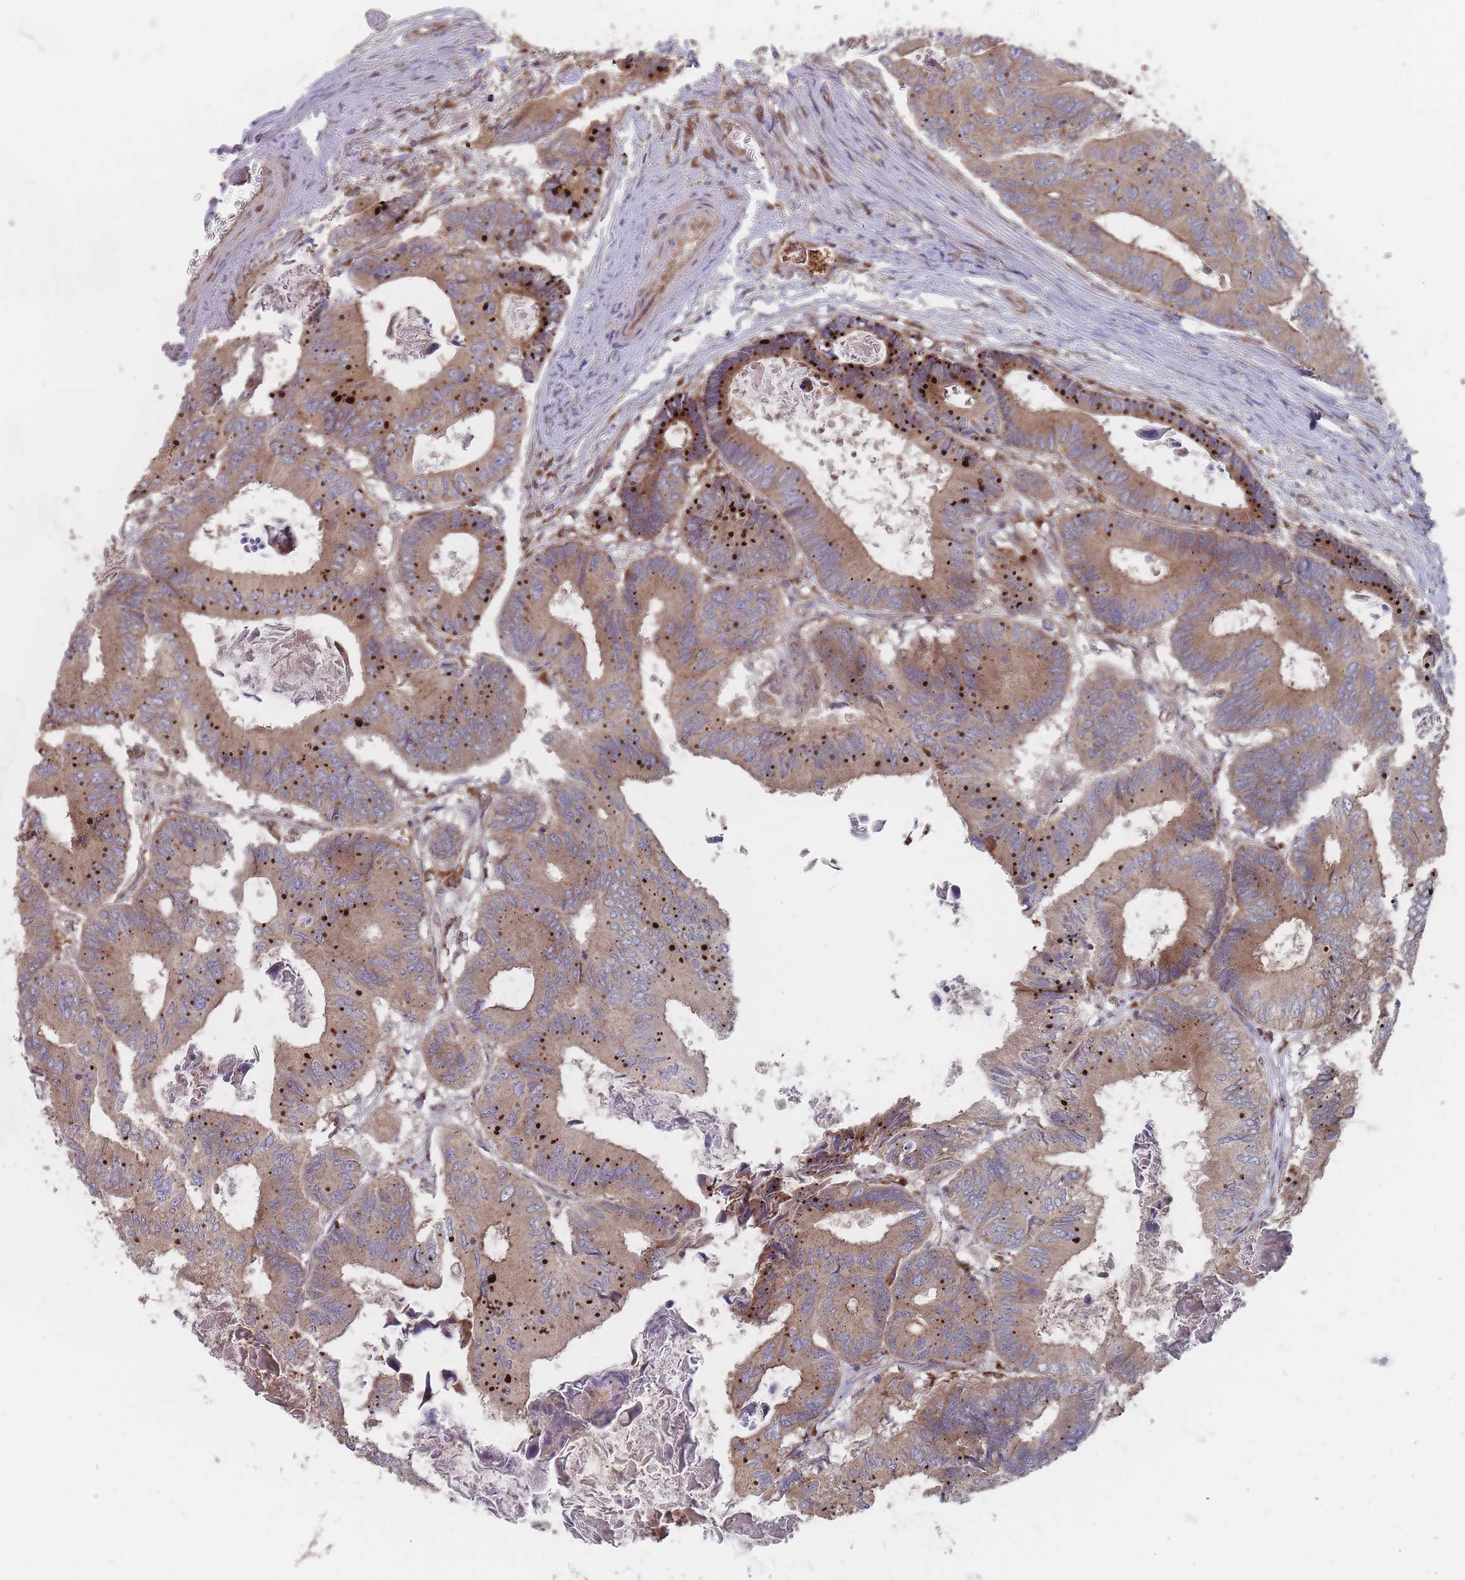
{"staining": {"intensity": "strong", "quantity": ">75%", "location": "cytoplasmic/membranous"}, "tissue": "colorectal cancer", "cell_type": "Tumor cells", "image_type": "cancer", "snomed": [{"axis": "morphology", "description": "Adenocarcinoma, NOS"}, {"axis": "topography", "description": "Colon"}], "caption": "Immunohistochemistry (IHC) image of human adenocarcinoma (colorectal) stained for a protein (brown), which demonstrates high levels of strong cytoplasmic/membranous positivity in approximately >75% of tumor cells.", "gene": "THSD7B", "patient": {"sex": "male", "age": 85}}